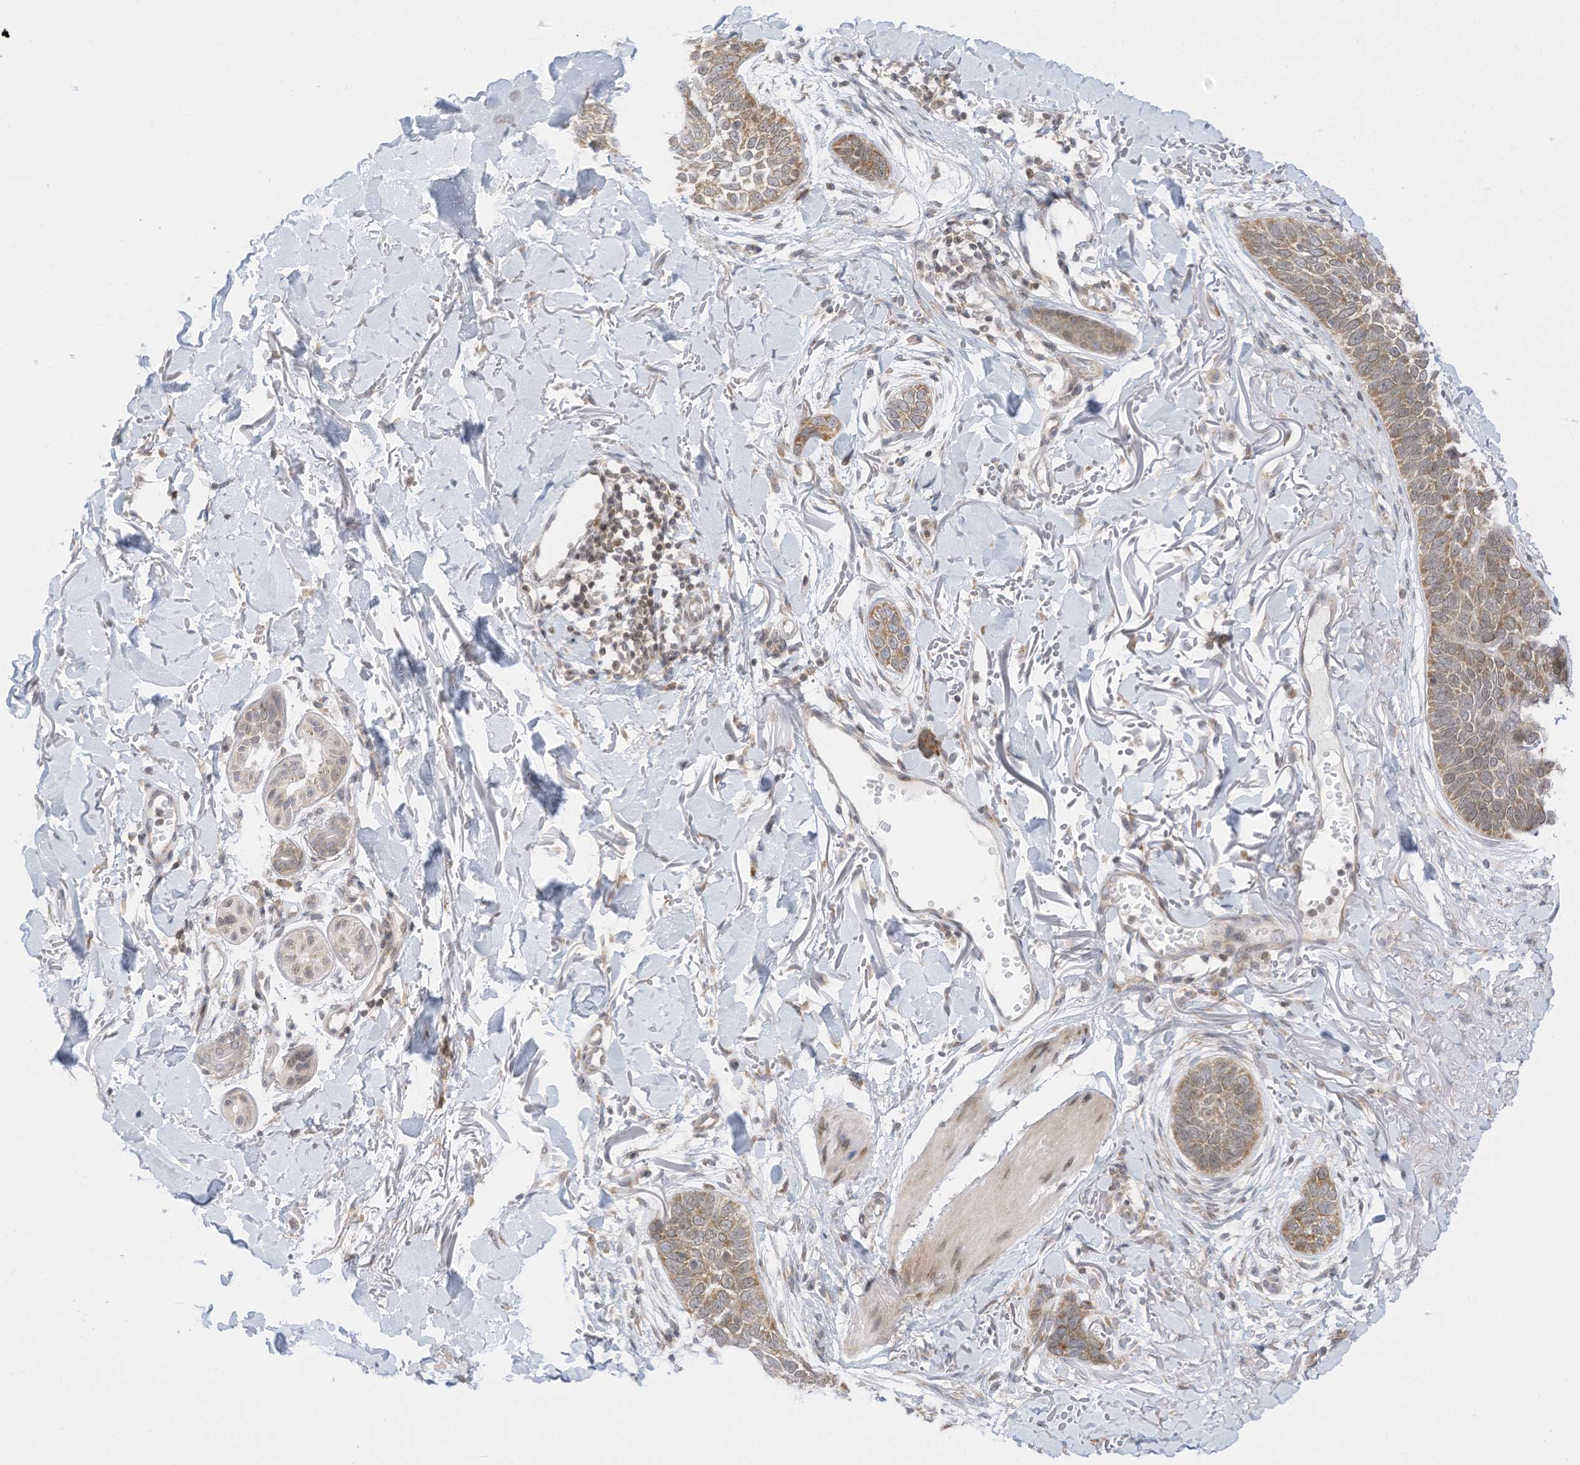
{"staining": {"intensity": "moderate", "quantity": "25%-75%", "location": "cytoplasmic/membranous"}, "tissue": "skin cancer", "cell_type": "Tumor cells", "image_type": "cancer", "snomed": [{"axis": "morphology", "description": "Basal cell carcinoma"}, {"axis": "topography", "description": "Skin"}], "caption": "Immunohistochemical staining of human skin basal cell carcinoma reveals medium levels of moderate cytoplasmic/membranous staining in approximately 25%-75% of tumor cells. (Stains: DAB (3,3'-diaminobenzidine) in brown, nuclei in blue, Microscopy: brightfield microscopy at high magnification).", "gene": "EDF1", "patient": {"sex": "male", "age": 85}}